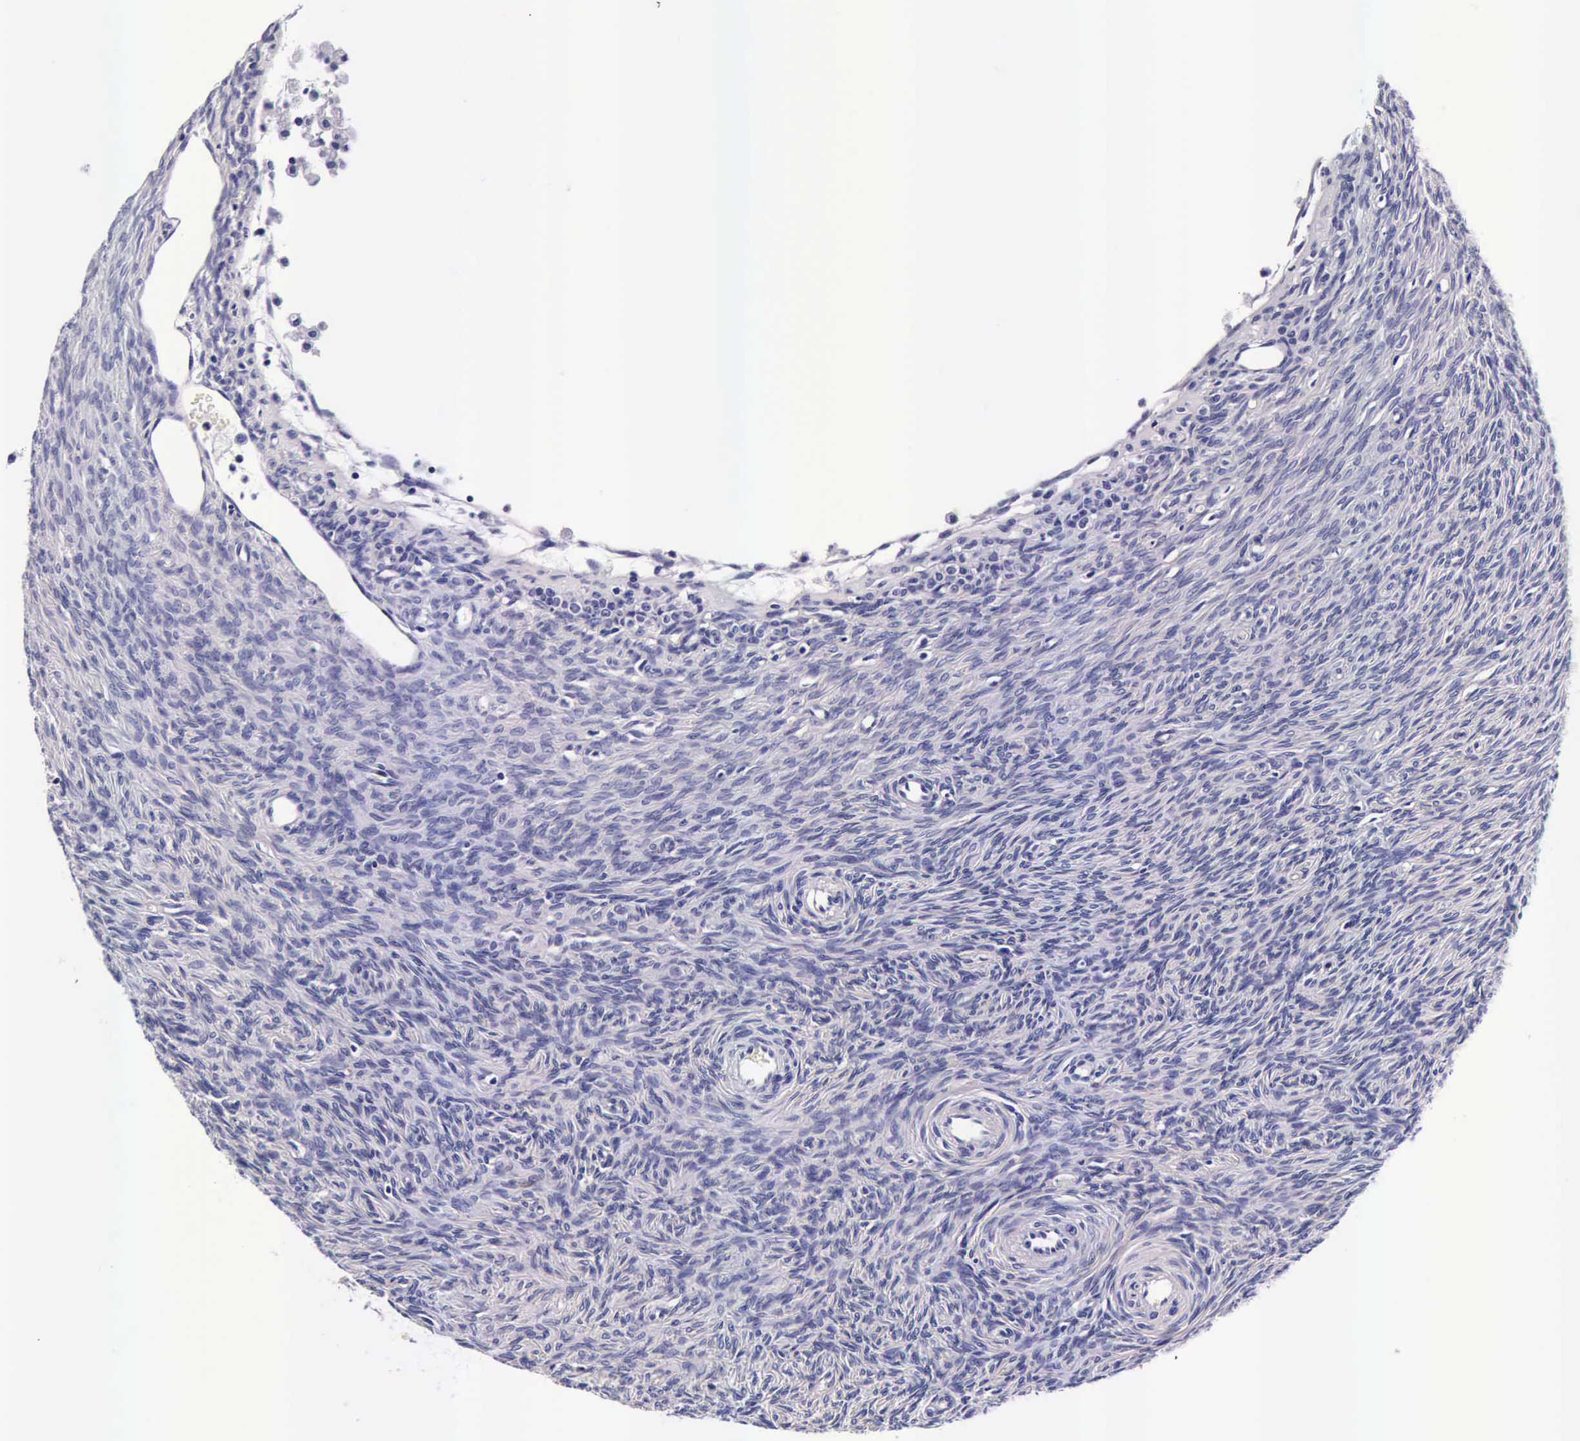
{"staining": {"intensity": "negative", "quantity": "none", "location": "none"}, "tissue": "ovary", "cell_type": "Follicle cells", "image_type": "normal", "snomed": [{"axis": "morphology", "description": "Normal tissue, NOS"}, {"axis": "topography", "description": "Ovary"}], "caption": "High power microscopy histopathology image of an IHC image of normal ovary, revealing no significant staining in follicle cells.", "gene": "IAPP", "patient": {"sex": "female", "age": 32}}